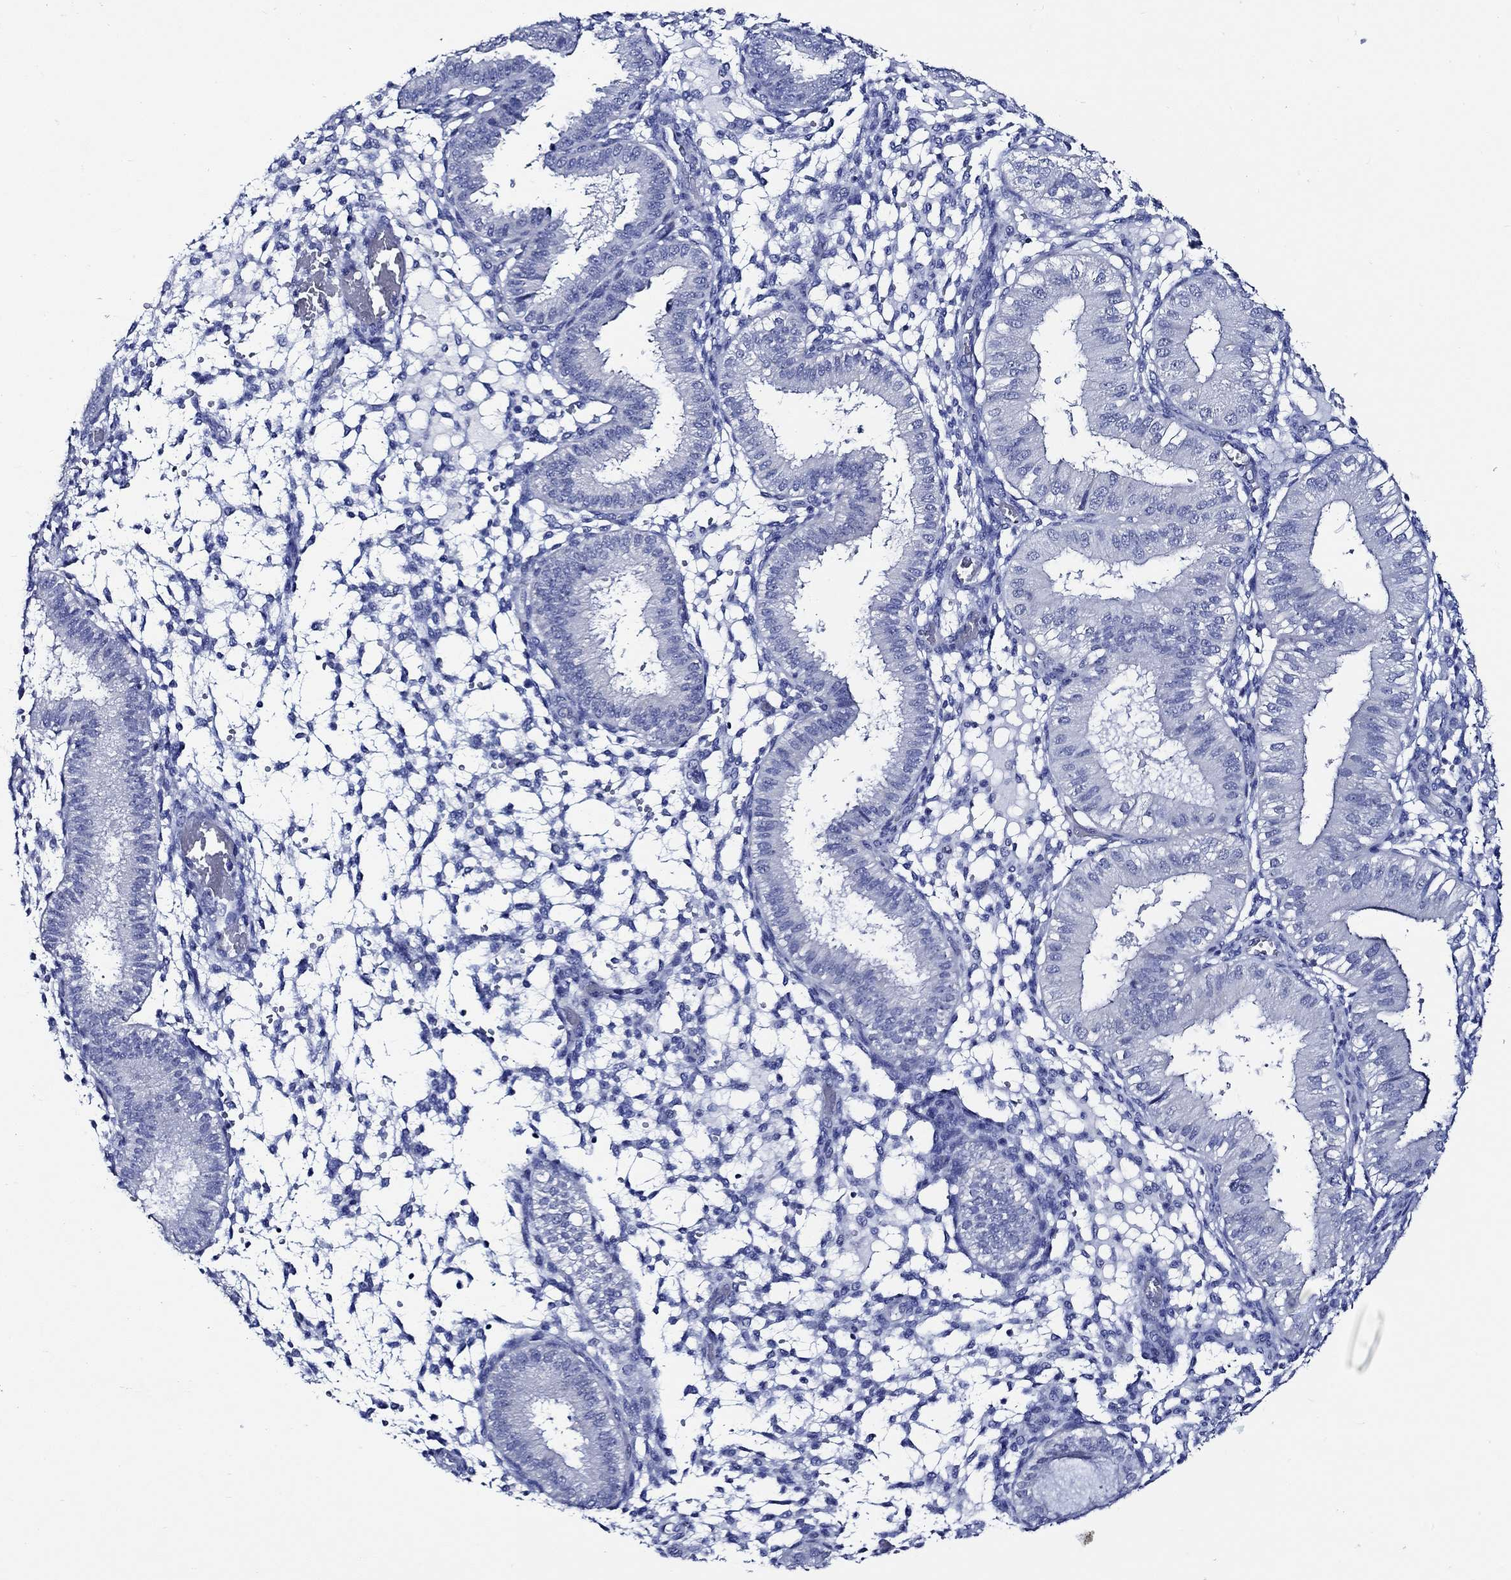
{"staining": {"intensity": "negative", "quantity": "none", "location": "none"}, "tissue": "endometrium", "cell_type": "Cells in endometrial stroma", "image_type": "normal", "snomed": [{"axis": "morphology", "description": "Normal tissue, NOS"}, {"axis": "topography", "description": "Endometrium"}], "caption": "The IHC photomicrograph has no significant positivity in cells in endometrial stroma of endometrium. Brightfield microscopy of IHC stained with DAB (brown) and hematoxylin (blue), captured at high magnification.", "gene": "WDR62", "patient": {"sex": "female", "age": 43}}